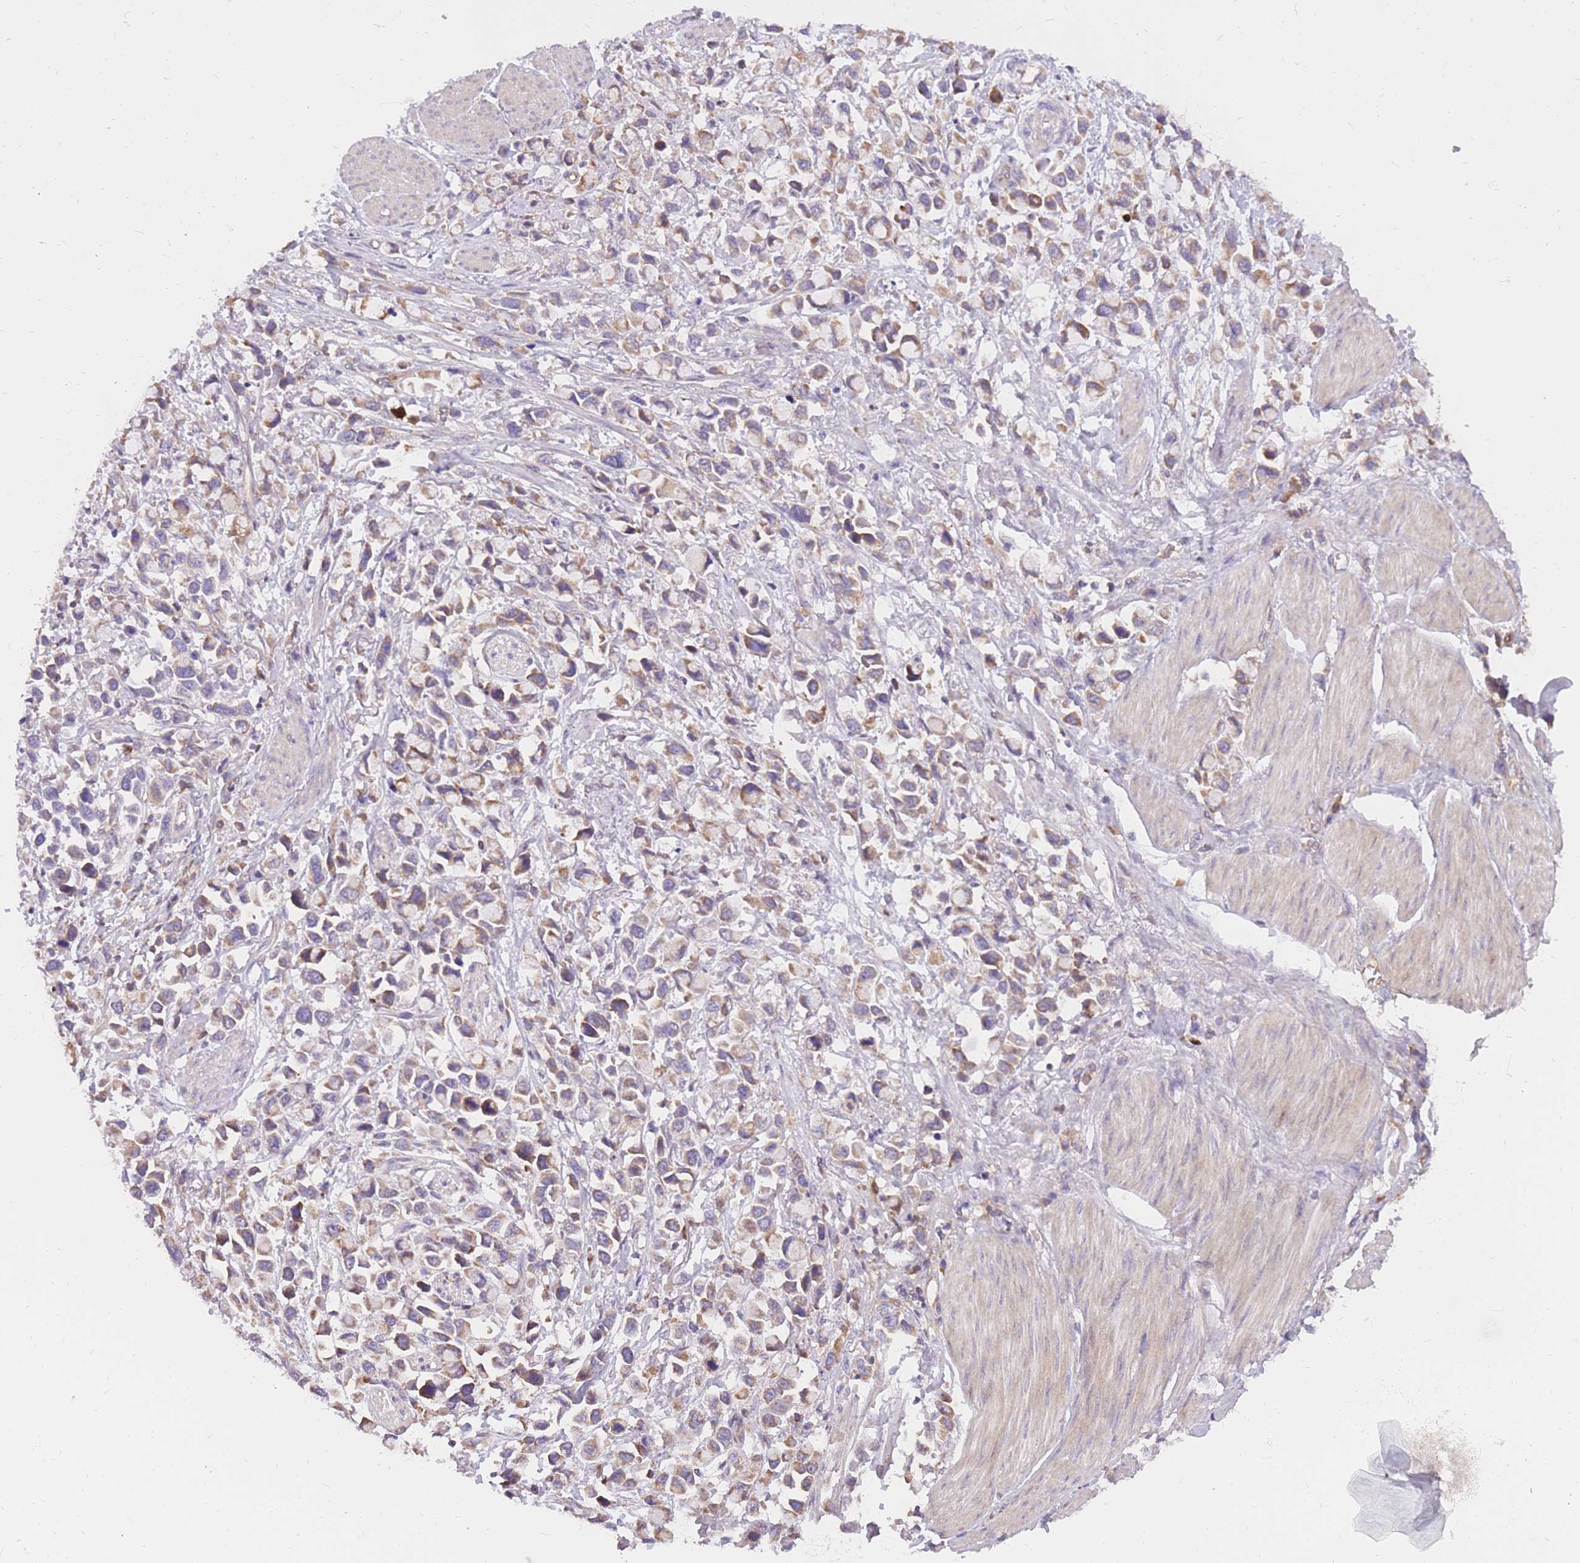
{"staining": {"intensity": "weak", "quantity": ">75%", "location": "cytoplasmic/membranous"}, "tissue": "stomach cancer", "cell_type": "Tumor cells", "image_type": "cancer", "snomed": [{"axis": "morphology", "description": "Adenocarcinoma, NOS"}, {"axis": "topography", "description": "Stomach"}], "caption": "This micrograph exhibits adenocarcinoma (stomach) stained with immunohistochemistry to label a protein in brown. The cytoplasmic/membranous of tumor cells show weak positivity for the protein. Nuclei are counter-stained blue.", "gene": "TOPAZ1", "patient": {"sex": "female", "age": 81}}